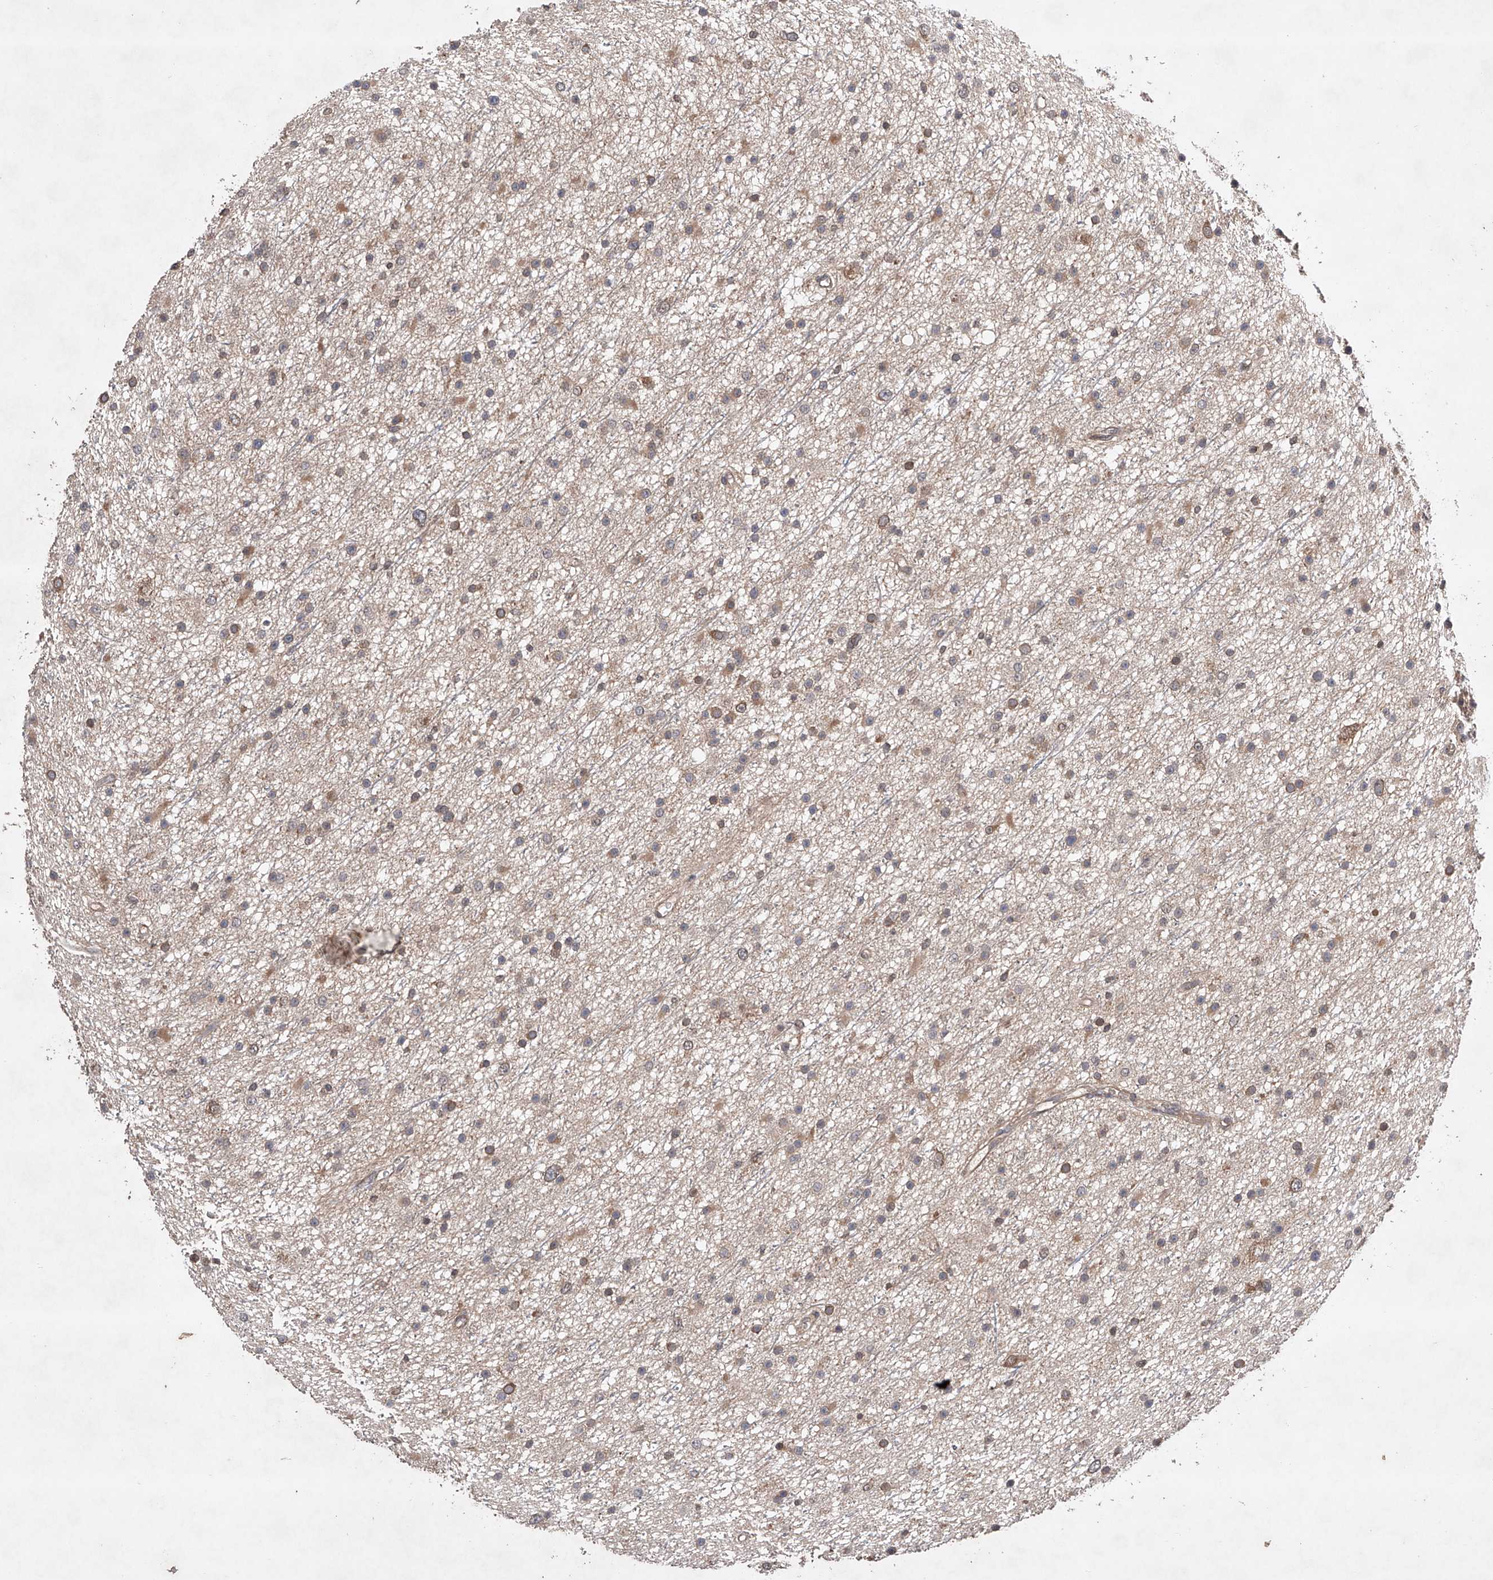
{"staining": {"intensity": "weak", "quantity": "25%-75%", "location": "cytoplasmic/membranous"}, "tissue": "glioma", "cell_type": "Tumor cells", "image_type": "cancer", "snomed": [{"axis": "morphology", "description": "Glioma, malignant, Low grade"}, {"axis": "topography", "description": "Cerebral cortex"}], "caption": "Immunohistochemistry photomicrograph of low-grade glioma (malignant) stained for a protein (brown), which reveals low levels of weak cytoplasmic/membranous positivity in about 25%-75% of tumor cells.", "gene": "LURAP1", "patient": {"sex": "female", "age": 39}}